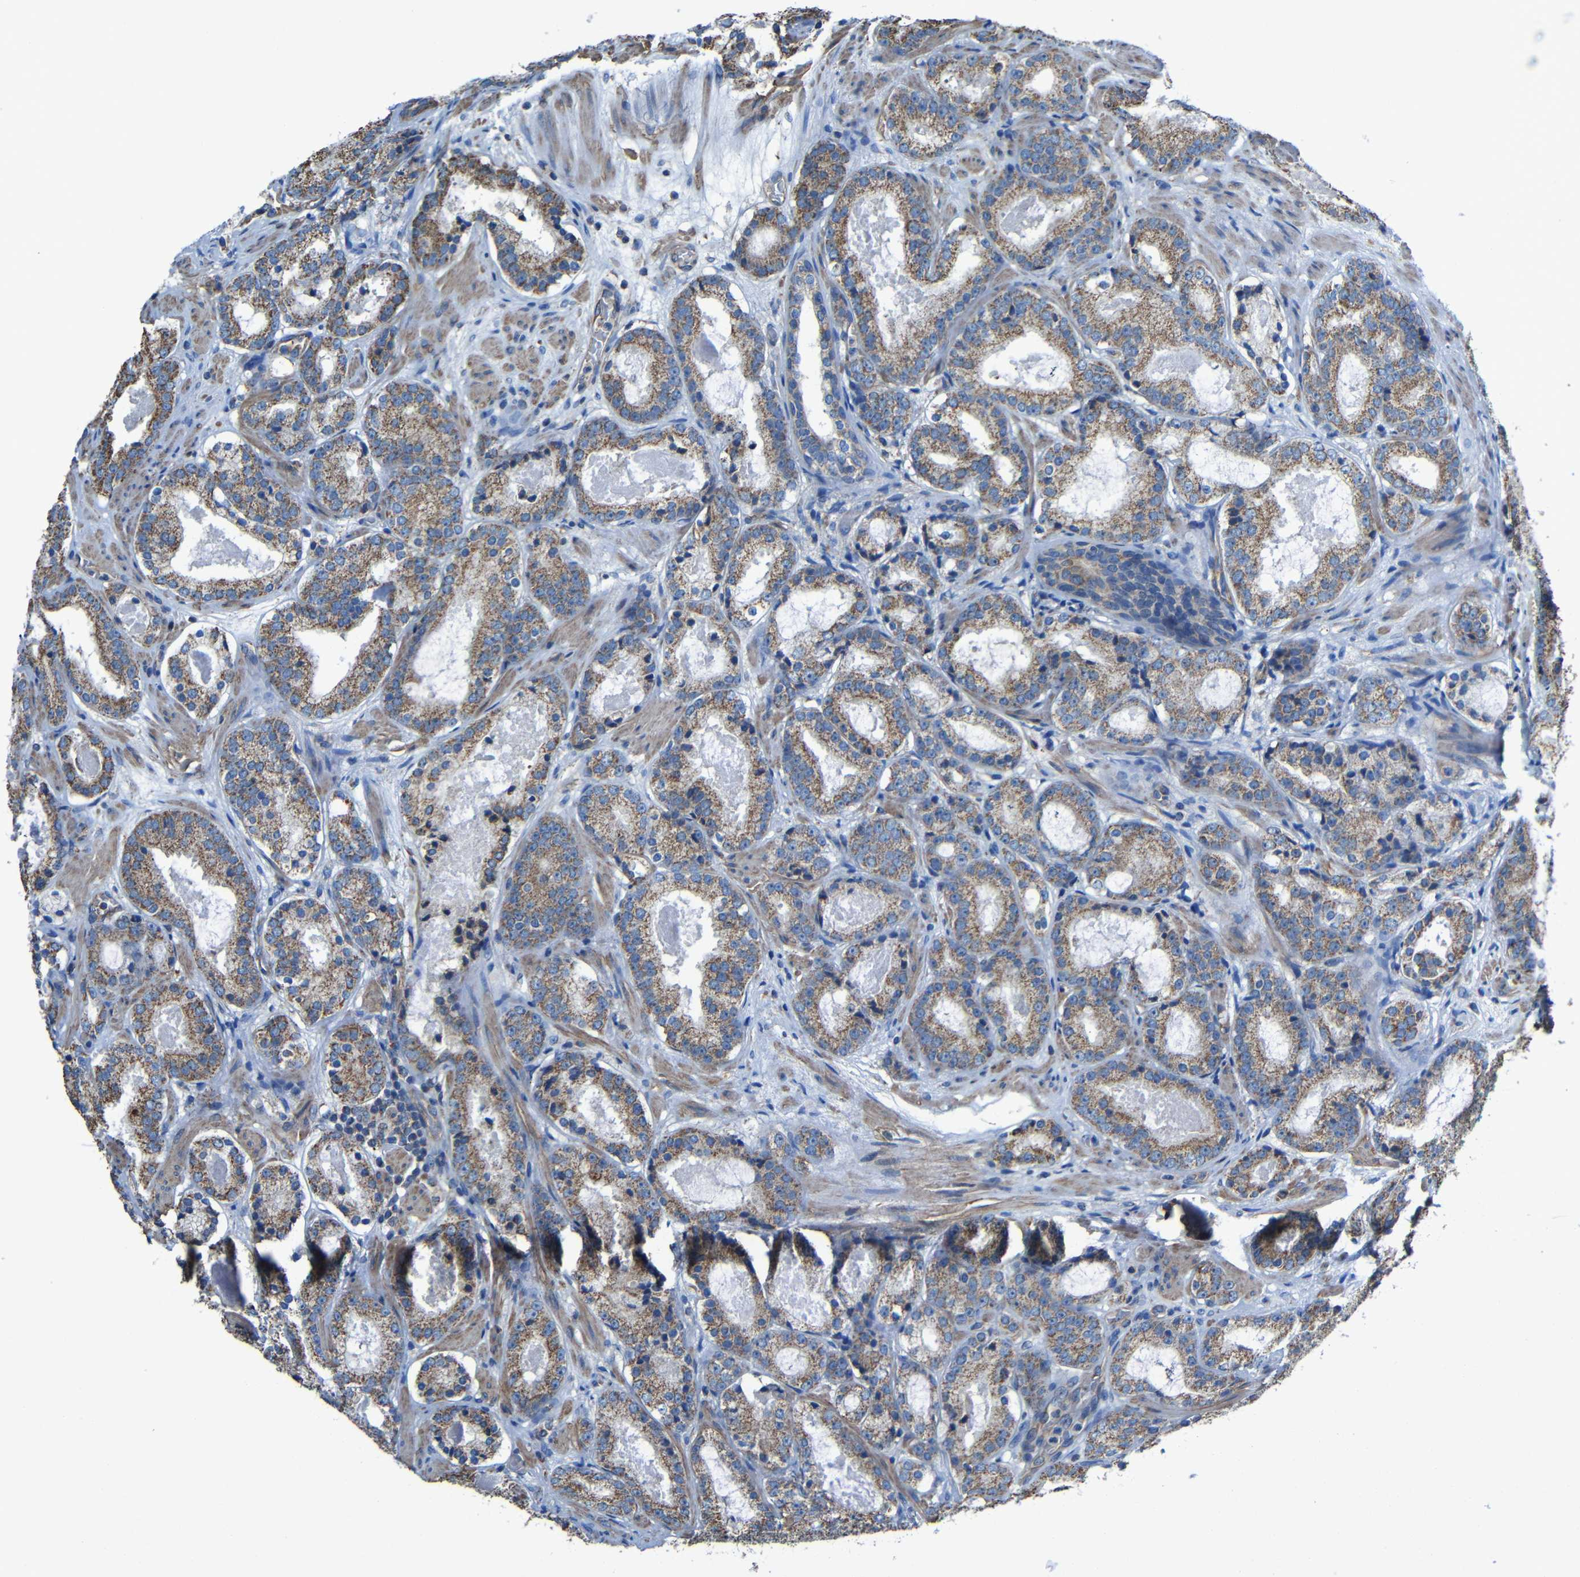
{"staining": {"intensity": "moderate", "quantity": ">75%", "location": "cytoplasmic/membranous"}, "tissue": "prostate cancer", "cell_type": "Tumor cells", "image_type": "cancer", "snomed": [{"axis": "morphology", "description": "Adenocarcinoma, Low grade"}, {"axis": "topography", "description": "Prostate"}], "caption": "A high-resolution photomicrograph shows immunohistochemistry (IHC) staining of prostate adenocarcinoma (low-grade), which exhibits moderate cytoplasmic/membranous expression in about >75% of tumor cells. (DAB IHC, brown staining for protein, blue staining for nuclei).", "gene": "INTS6L", "patient": {"sex": "male", "age": 69}}